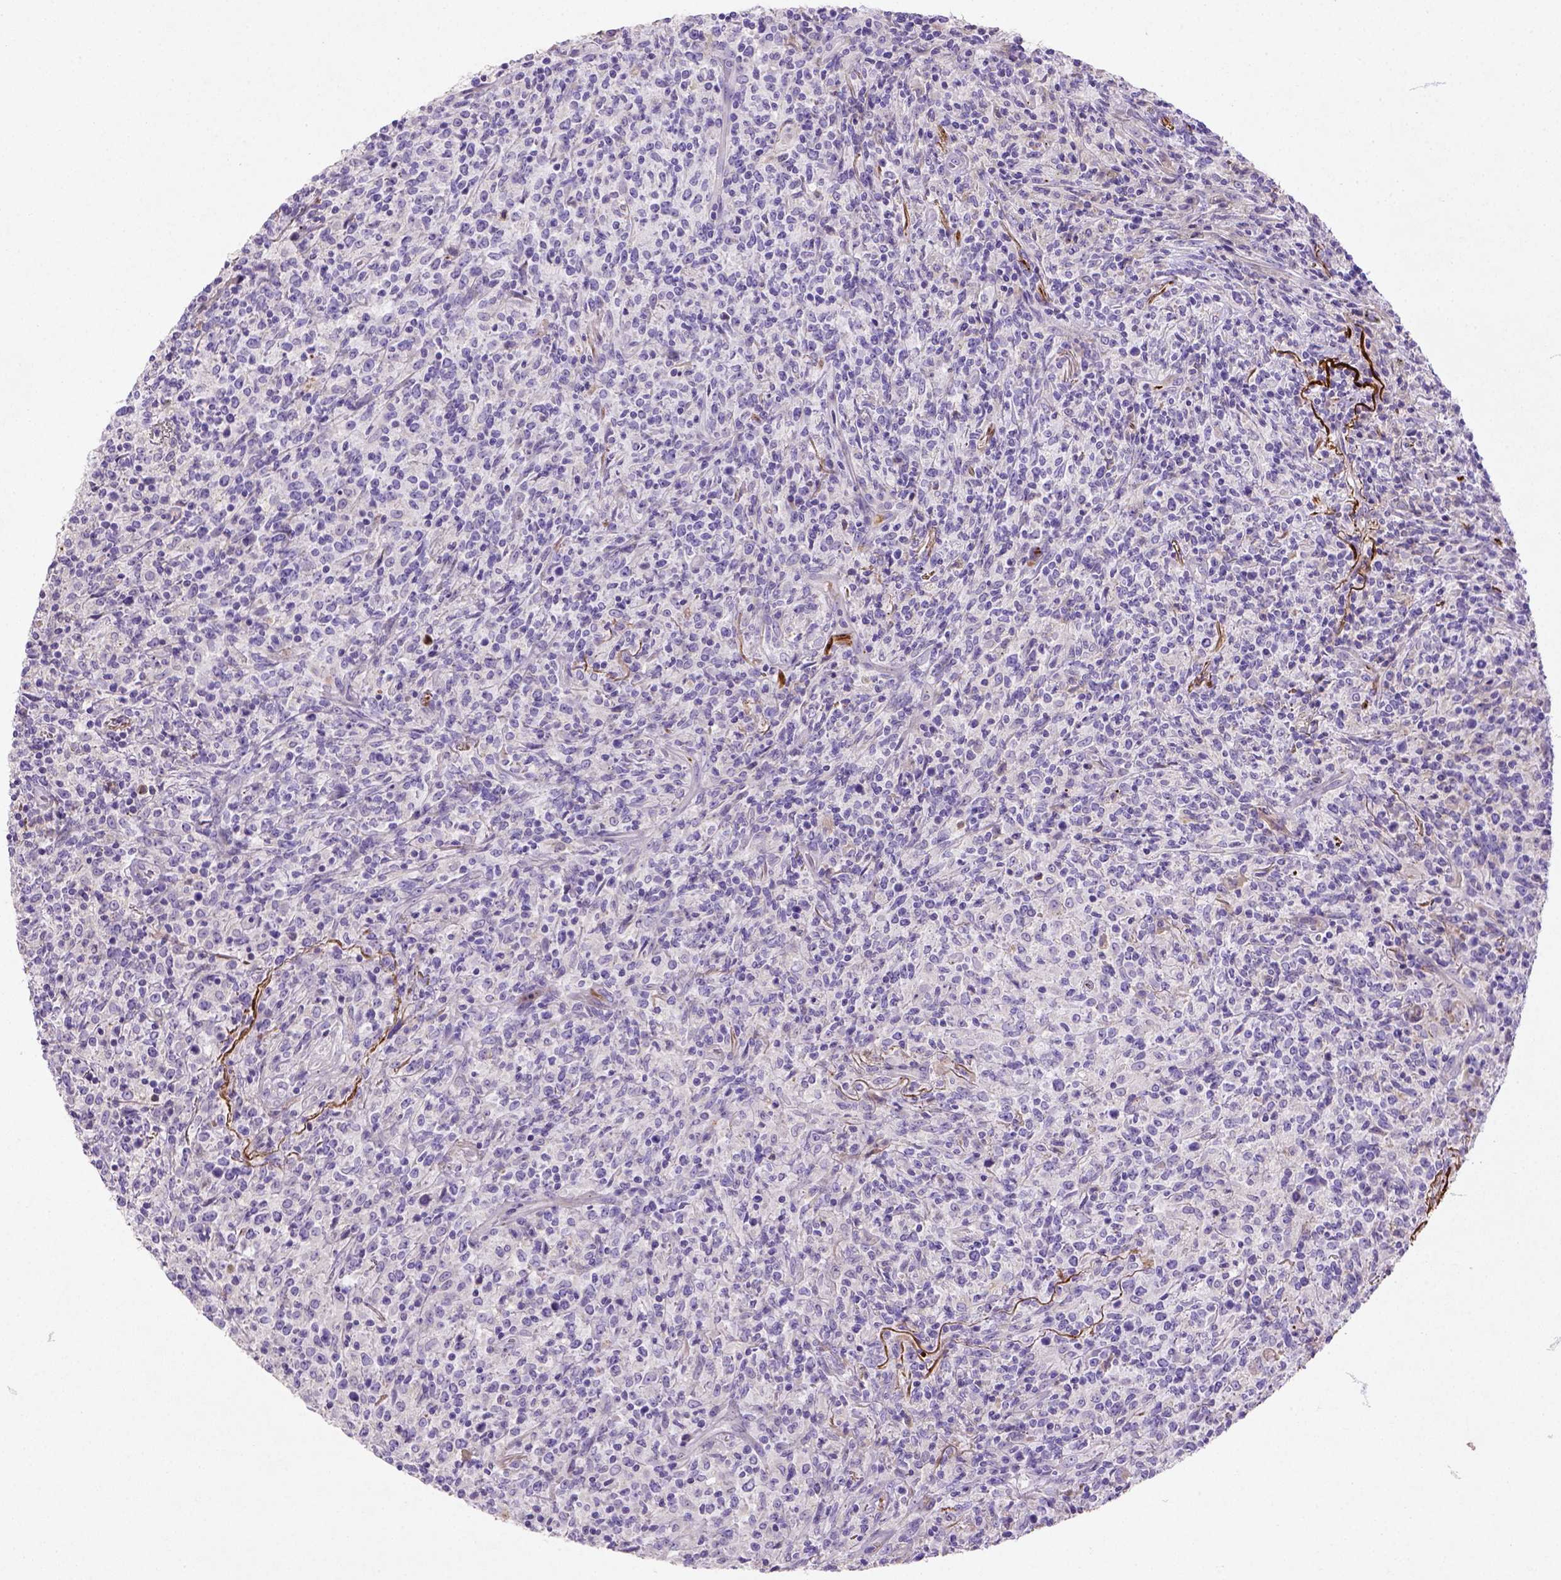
{"staining": {"intensity": "negative", "quantity": "none", "location": "none"}, "tissue": "lymphoma", "cell_type": "Tumor cells", "image_type": "cancer", "snomed": [{"axis": "morphology", "description": "Malignant lymphoma, non-Hodgkin's type, High grade"}, {"axis": "topography", "description": "Lung"}], "caption": "Immunohistochemistry (IHC) histopathology image of high-grade malignant lymphoma, non-Hodgkin's type stained for a protein (brown), which exhibits no expression in tumor cells. (DAB immunohistochemistry with hematoxylin counter stain).", "gene": "NUDT2", "patient": {"sex": "male", "age": 79}}